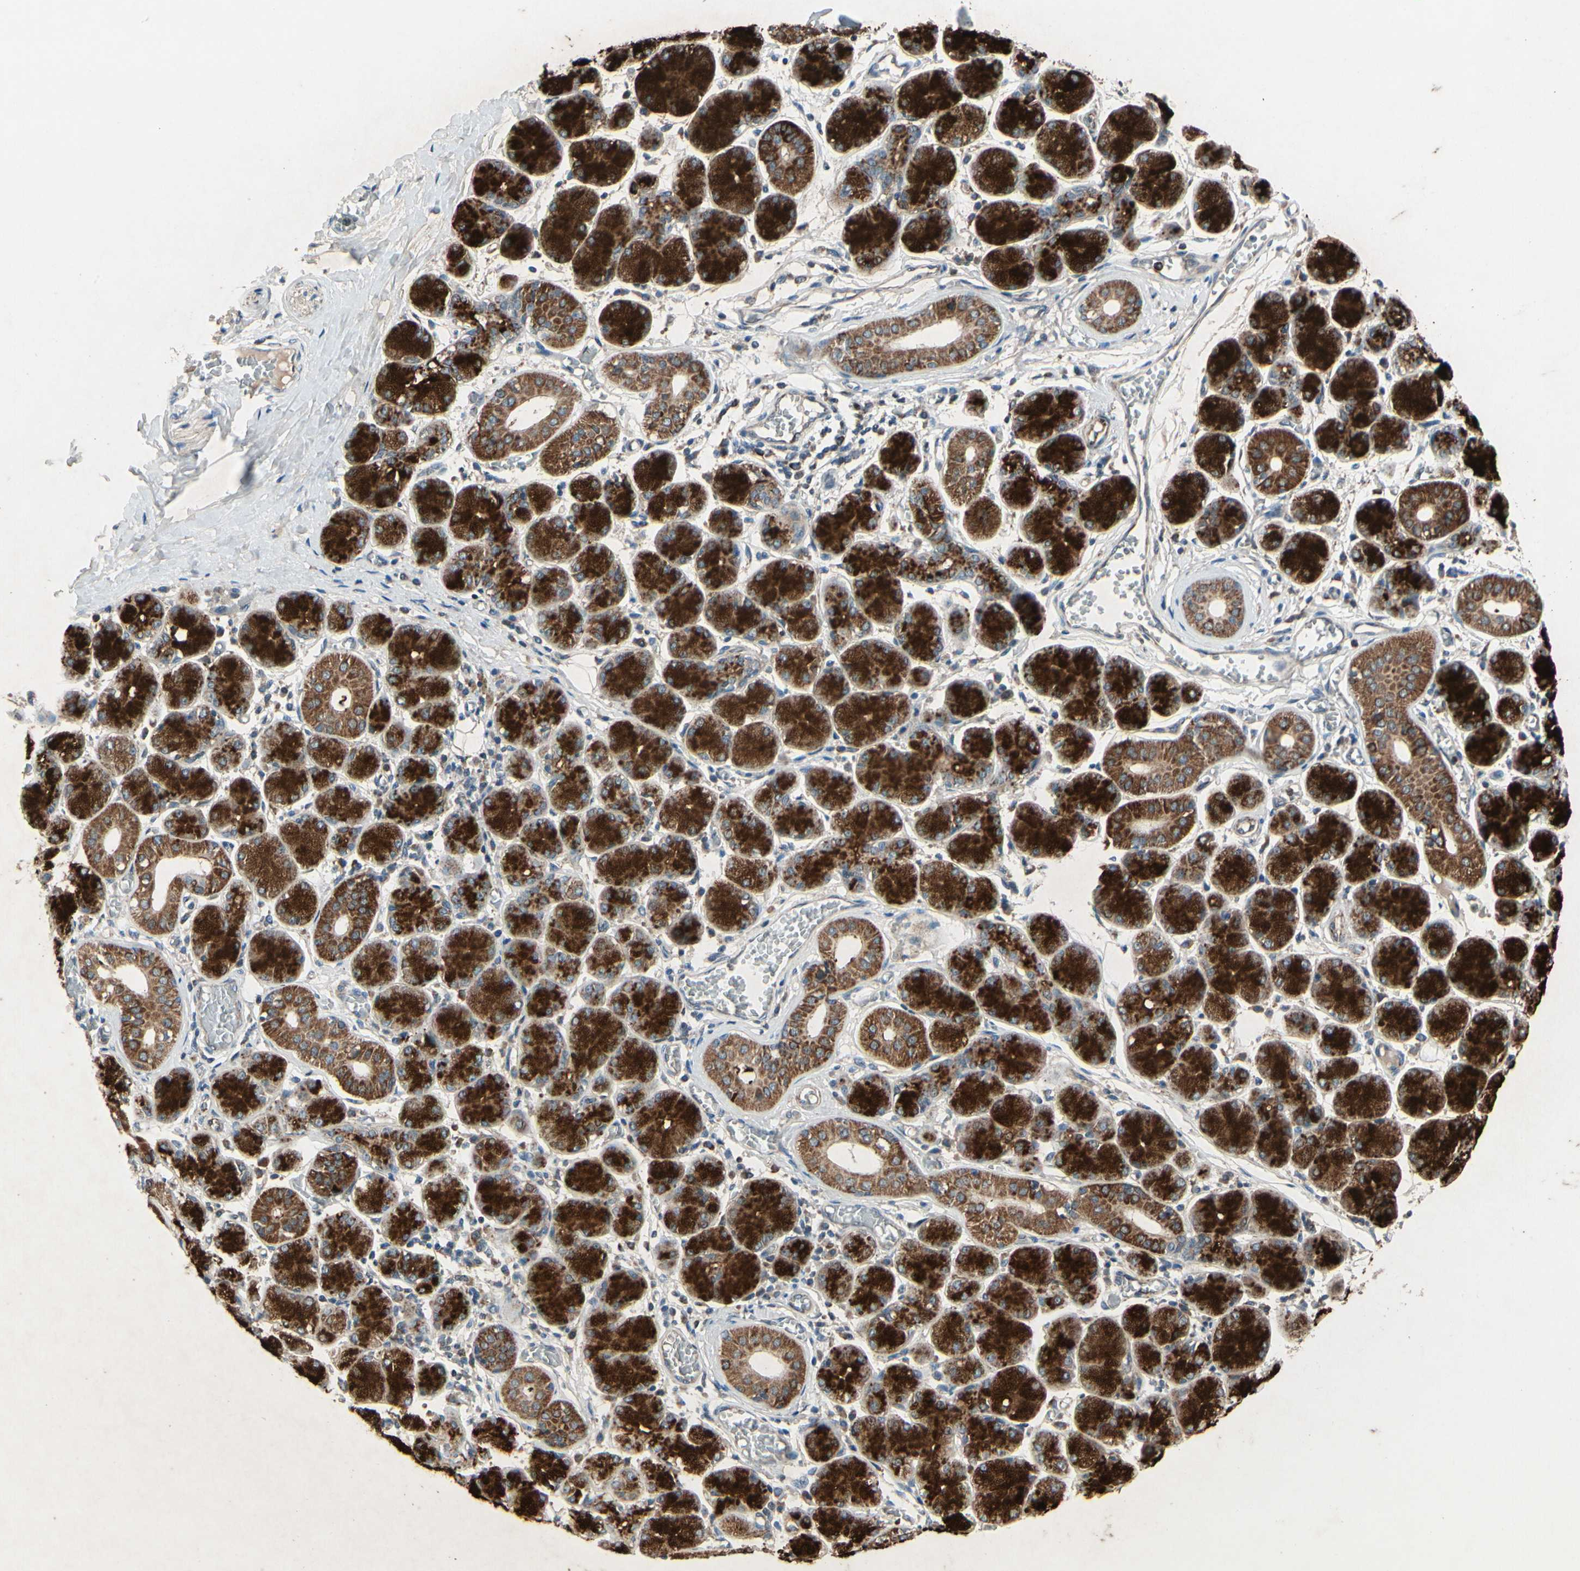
{"staining": {"intensity": "strong", "quantity": ">75%", "location": "cytoplasmic/membranous"}, "tissue": "salivary gland", "cell_type": "Glandular cells", "image_type": "normal", "snomed": [{"axis": "morphology", "description": "Normal tissue, NOS"}, {"axis": "topography", "description": "Salivary gland"}], "caption": "A high amount of strong cytoplasmic/membranous expression is present in approximately >75% of glandular cells in benign salivary gland. (brown staining indicates protein expression, while blue staining denotes nuclei).", "gene": "CPT1A", "patient": {"sex": "female", "age": 24}}